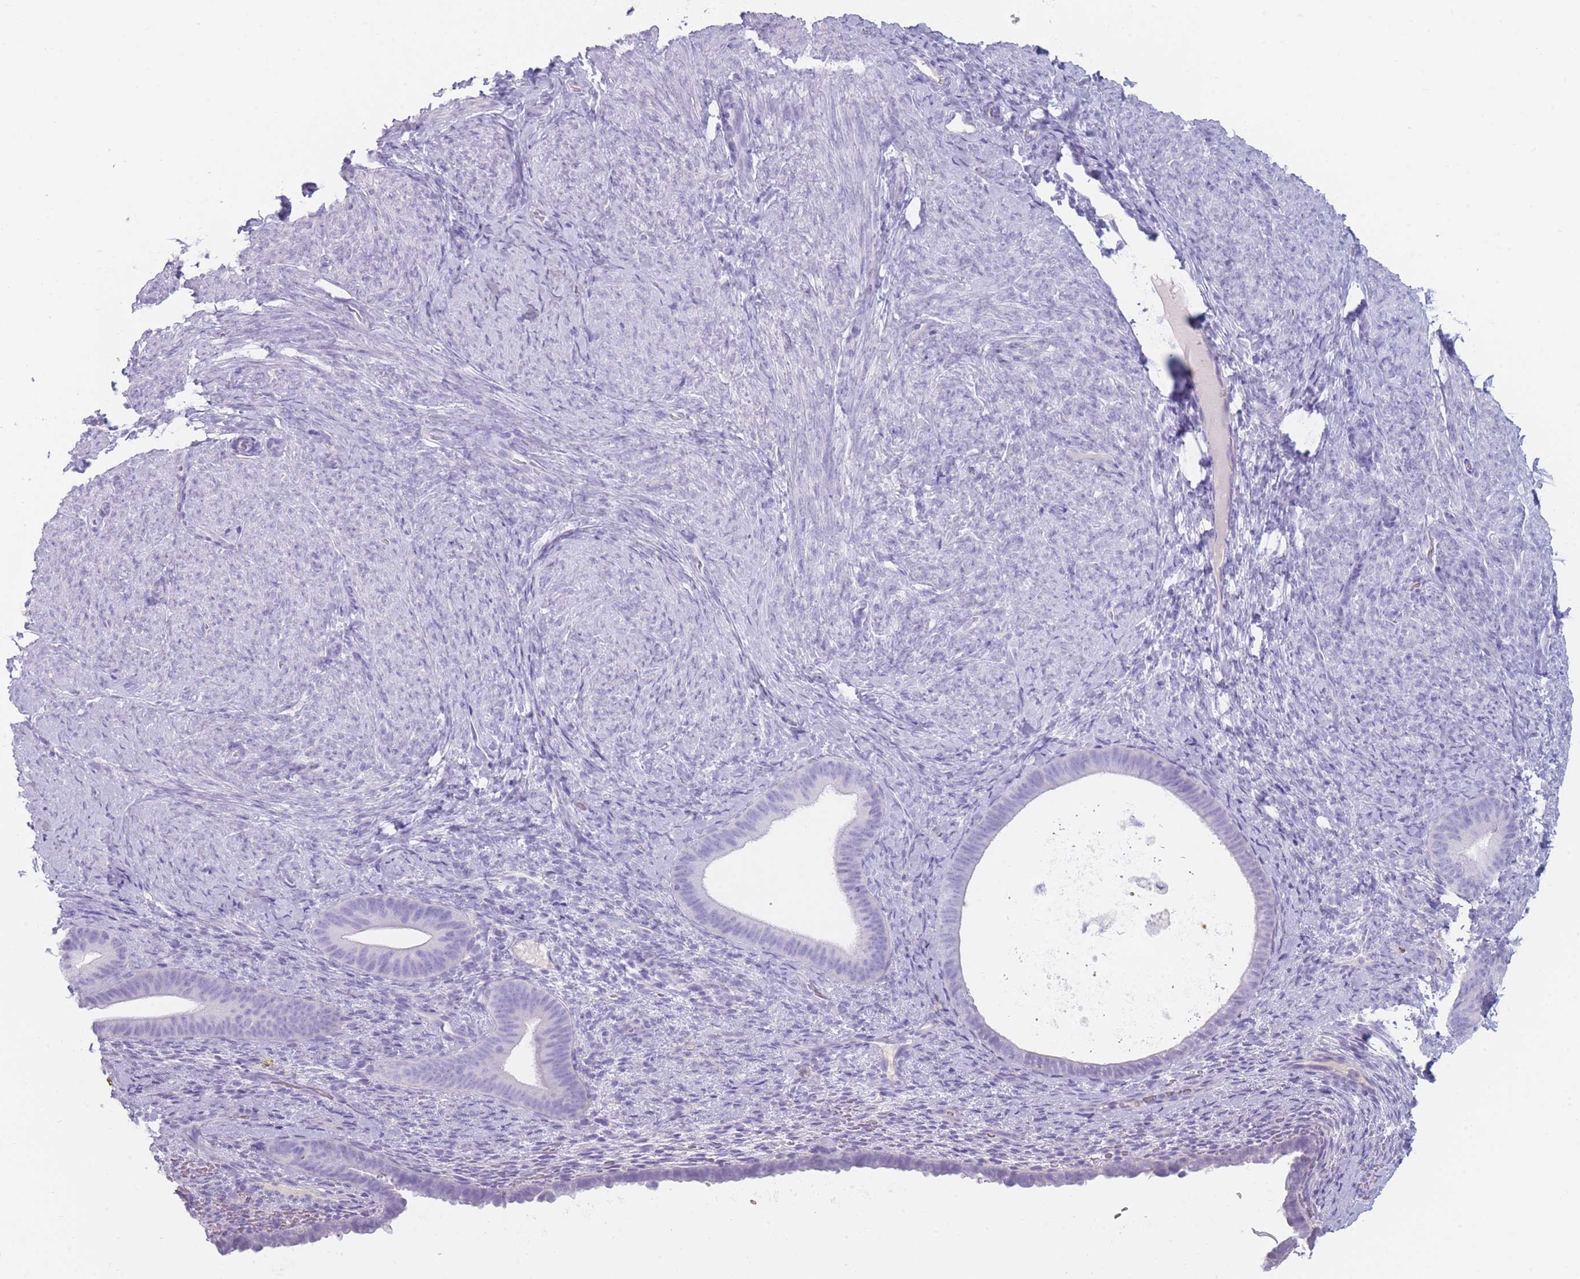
{"staining": {"intensity": "negative", "quantity": "none", "location": "none"}, "tissue": "endometrium", "cell_type": "Cells in endometrial stroma", "image_type": "normal", "snomed": [{"axis": "morphology", "description": "Normal tissue, NOS"}, {"axis": "topography", "description": "Endometrium"}], "caption": "This is a image of immunohistochemistry staining of unremarkable endometrium, which shows no positivity in cells in endometrial stroma.", "gene": "GPR12", "patient": {"sex": "female", "age": 65}}